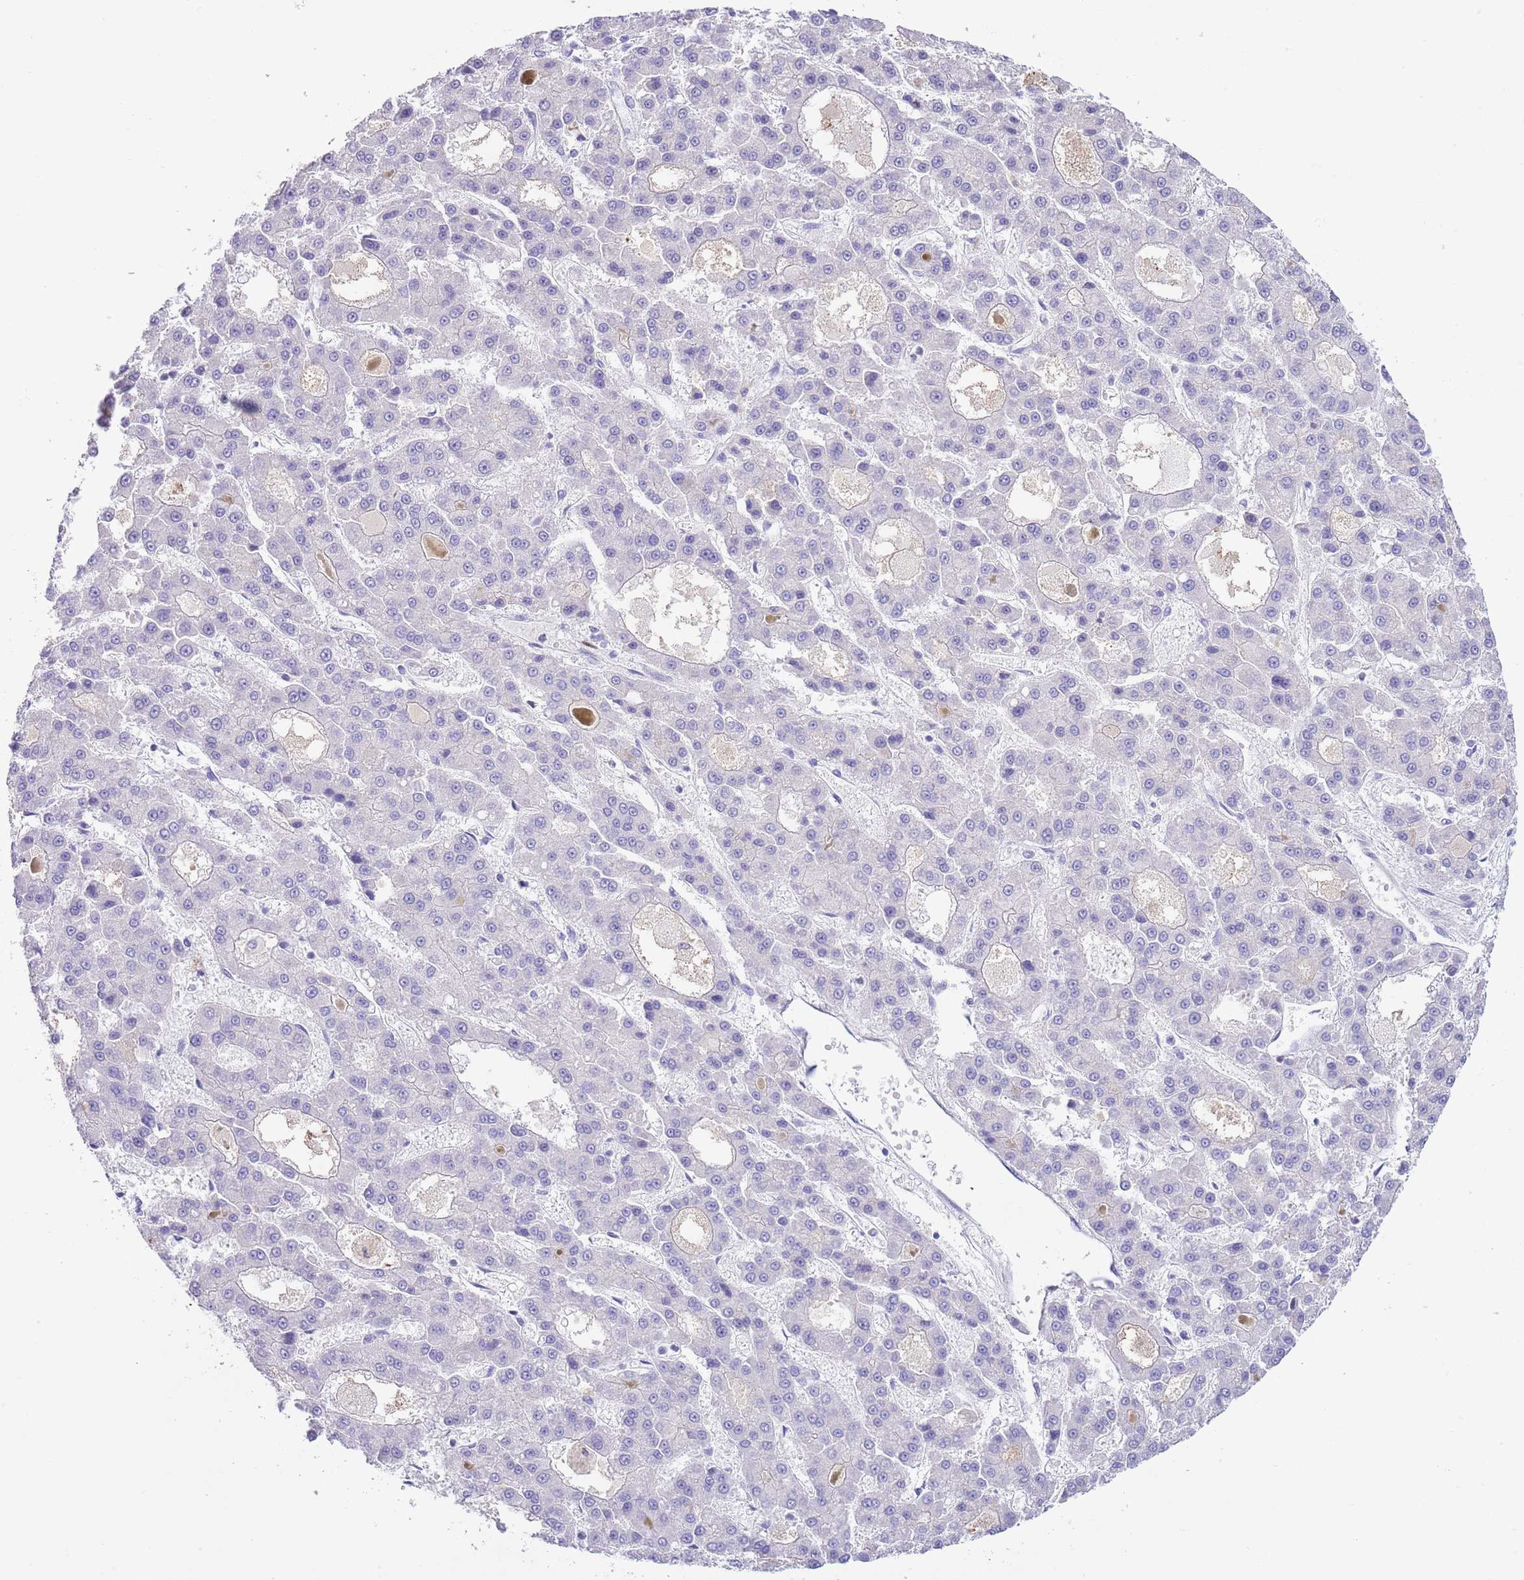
{"staining": {"intensity": "negative", "quantity": "none", "location": "none"}, "tissue": "liver cancer", "cell_type": "Tumor cells", "image_type": "cancer", "snomed": [{"axis": "morphology", "description": "Carcinoma, Hepatocellular, NOS"}, {"axis": "topography", "description": "Liver"}], "caption": "Liver cancer (hepatocellular carcinoma) was stained to show a protein in brown. There is no significant staining in tumor cells.", "gene": "CLEC2A", "patient": {"sex": "male", "age": 70}}